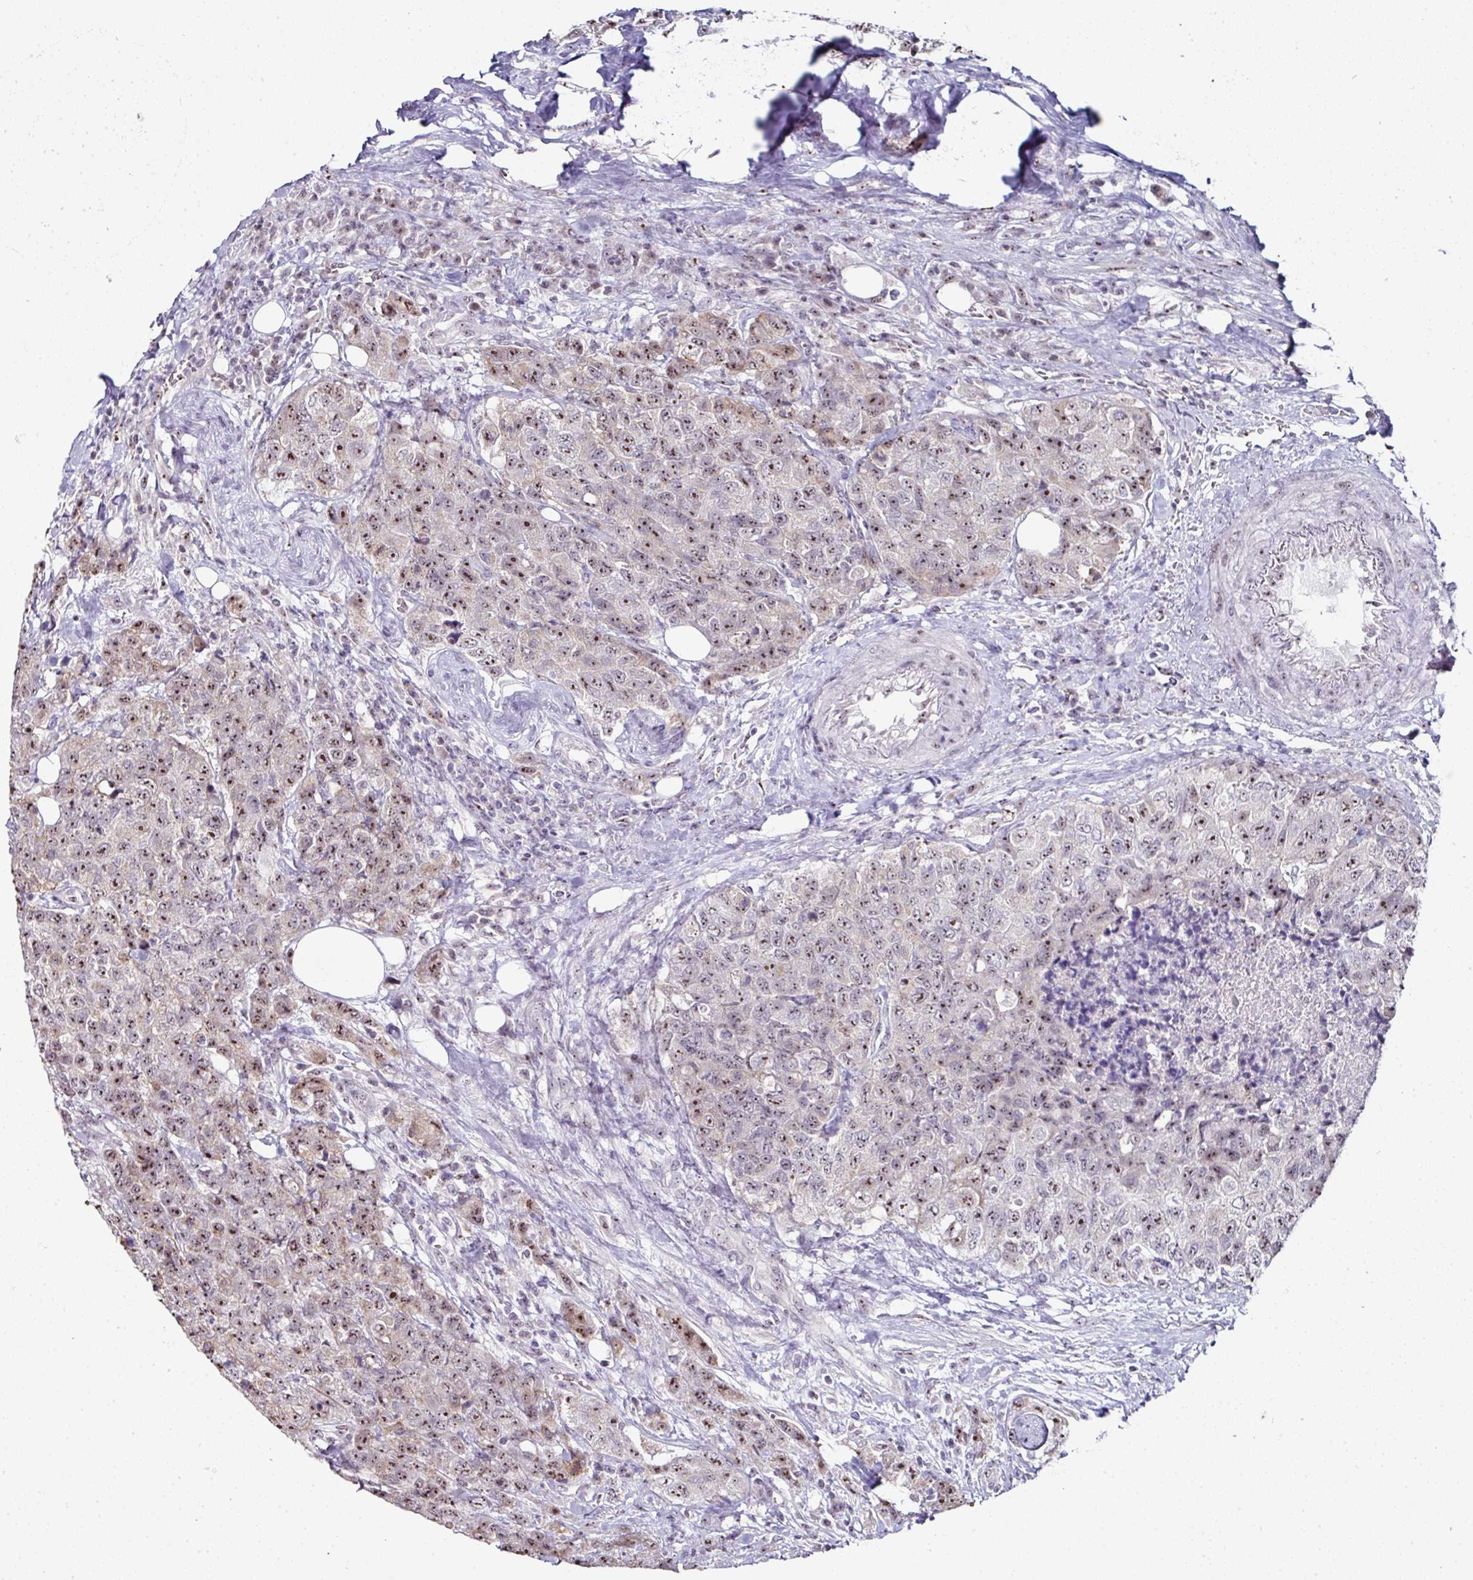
{"staining": {"intensity": "moderate", "quantity": ">75%", "location": "nuclear"}, "tissue": "urothelial cancer", "cell_type": "Tumor cells", "image_type": "cancer", "snomed": [{"axis": "morphology", "description": "Urothelial carcinoma, High grade"}, {"axis": "topography", "description": "Urinary bladder"}], "caption": "DAB (3,3'-diaminobenzidine) immunohistochemical staining of high-grade urothelial carcinoma exhibits moderate nuclear protein staining in about >75% of tumor cells.", "gene": "NACC2", "patient": {"sex": "female", "age": 78}}